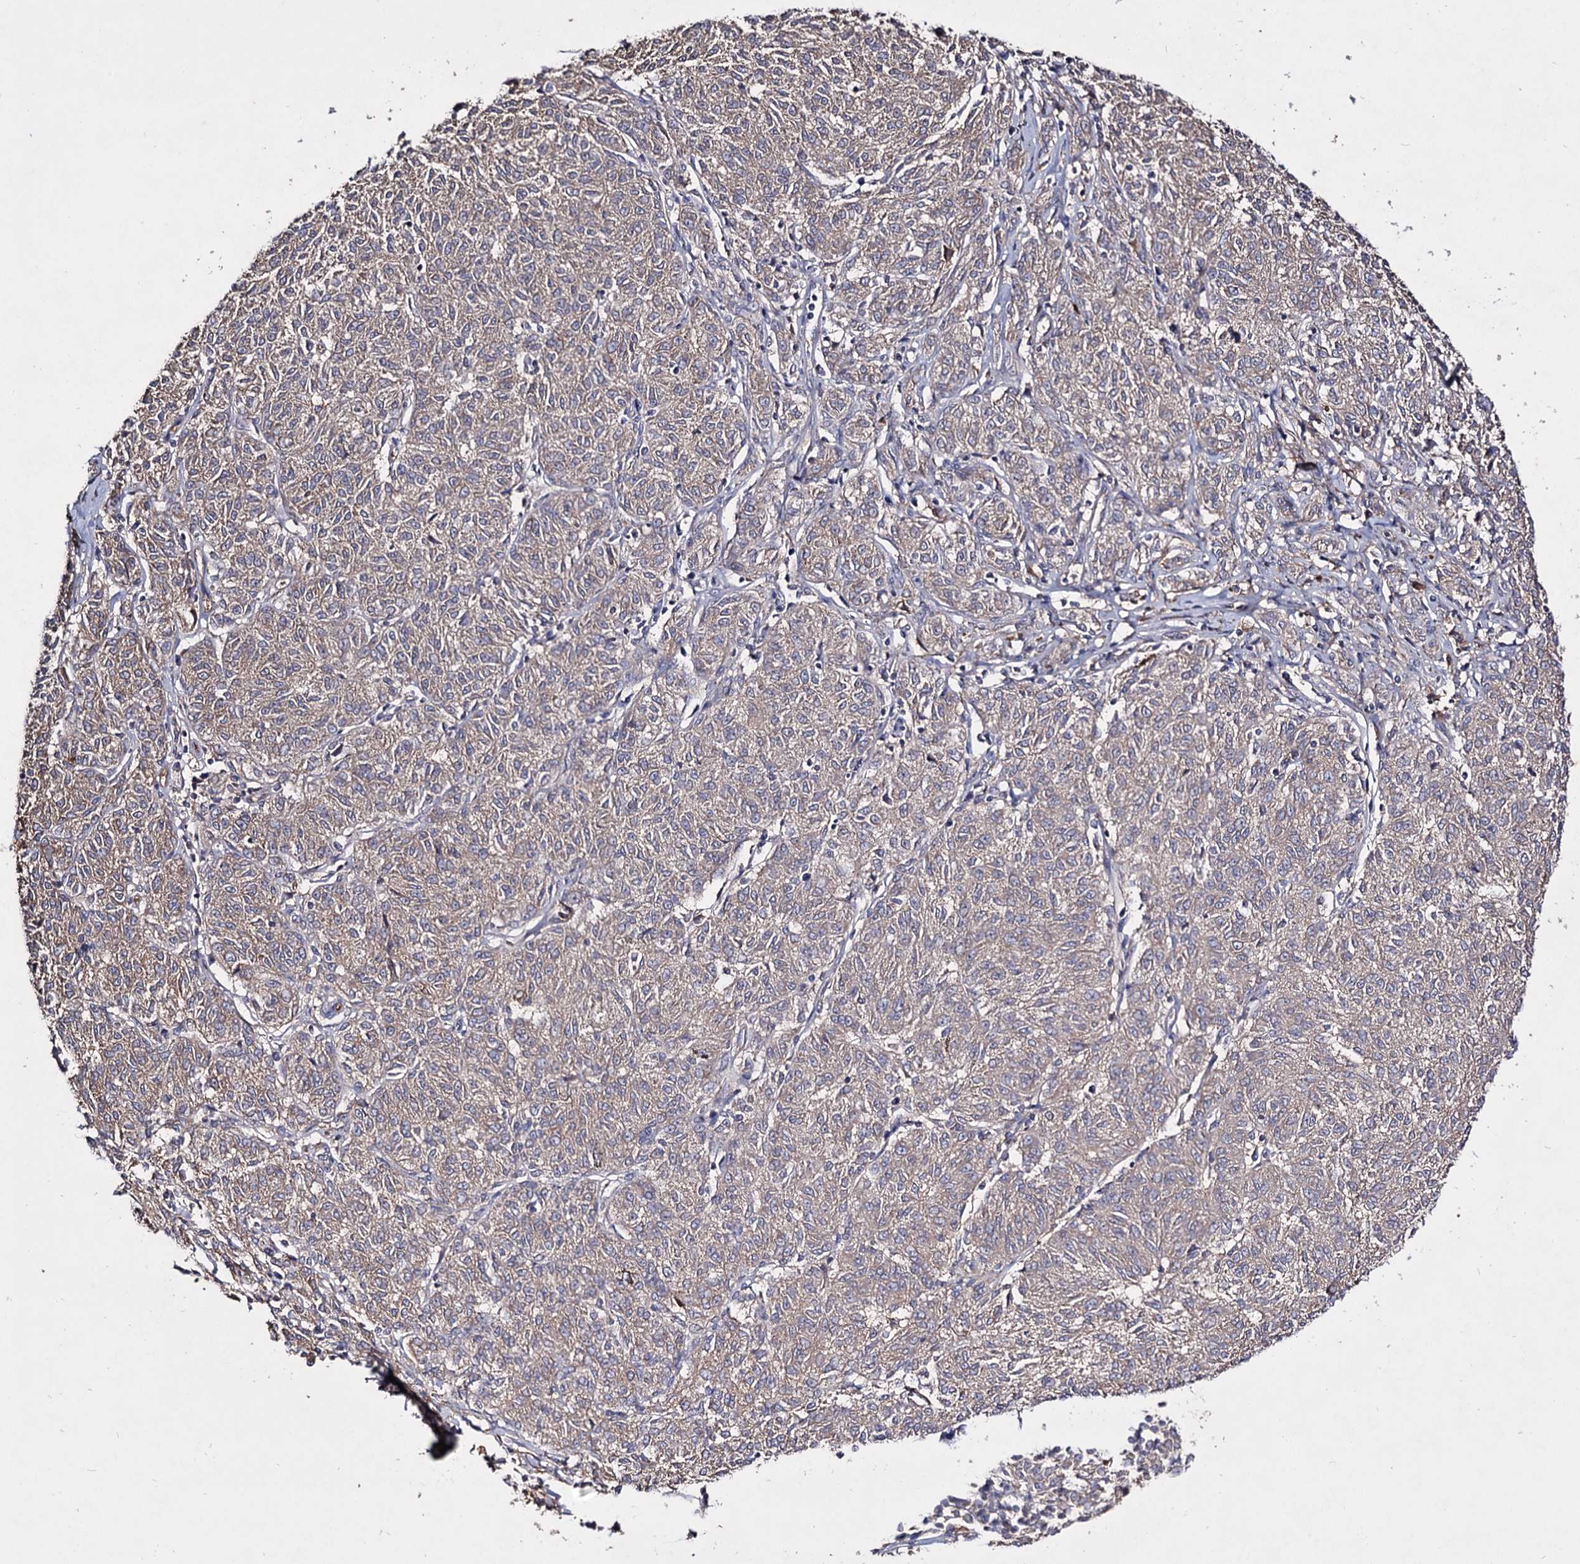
{"staining": {"intensity": "weak", "quantity": ">75%", "location": "cytoplasmic/membranous"}, "tissue": "melanoma", "cell_type": "Tumor cells", "image_type": "cancer", "snomed": [{"axis": "morphology", "description": "Malignant melanoma, NOS"}, {"axis": "topography", "description": "Skin"}], "caption": "Brown immunohistochemical staining in melanoma shows weak cytoplasmic/membranous expression in about >75% of tumor cells. (DAB IHC, brown staining for protein, blue staining for nuclei).", "gene": "ARFIP2", "patient": {"sex": "female", "age": 72}}